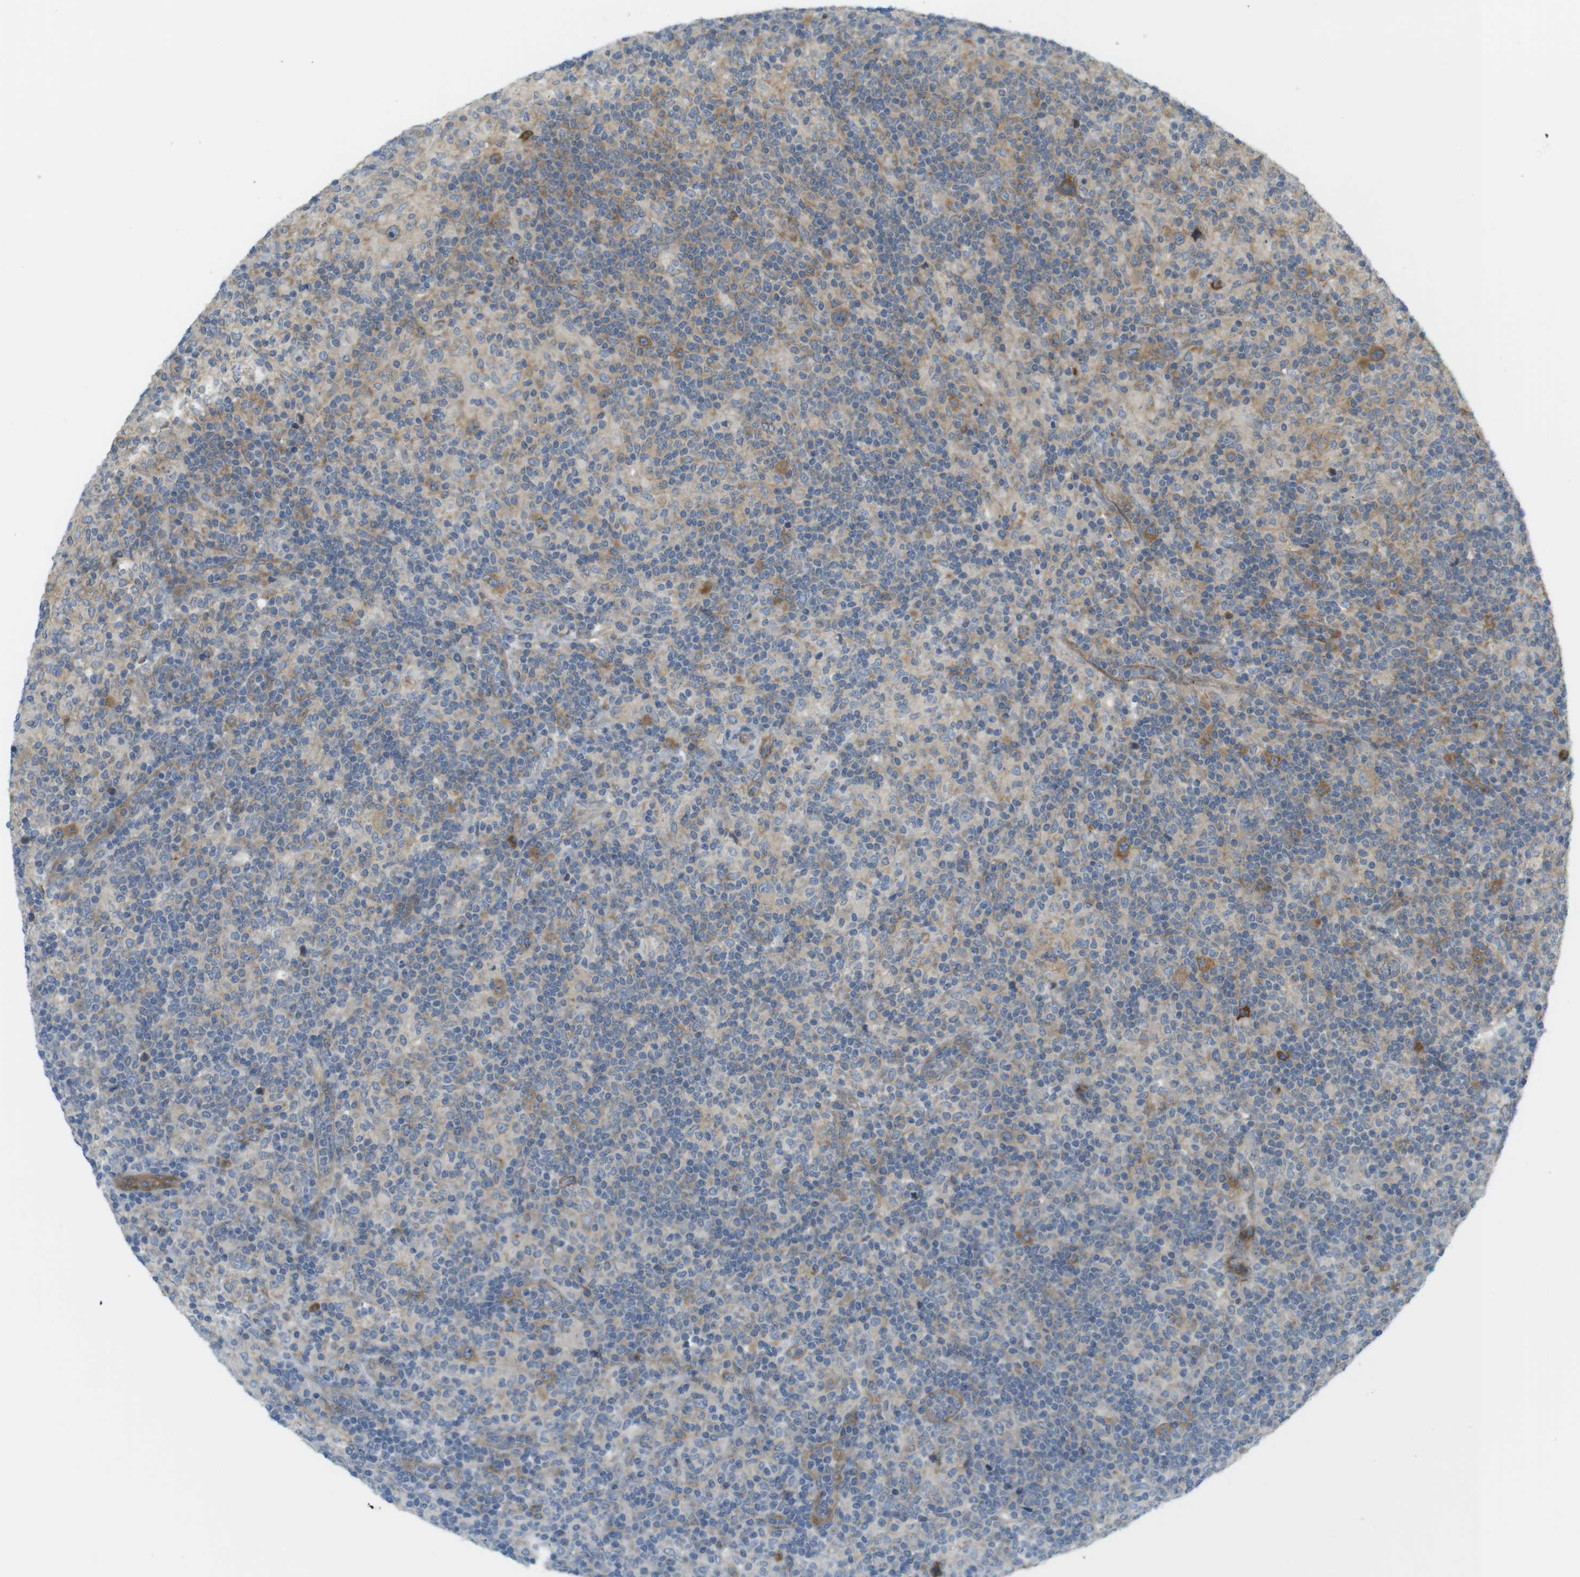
{"staining": {"intensity": "moderate", "quantity": ">75%", "location": "cytoplasmic/membranous"}, "tissue": "lymphoma", "cell_type": "Tumor cells", "image_type": "cancer", "snomed": [{"axis": "morphology", "description": "Hodgkin's disease, NOS"}, {"axis": "topography", "description": "Lymph node"}], "caption": "High-magnification brightfield microscopy of Hodgkin's disease stained with DAB (3,3'-diaminobenzidine) (brown) and counterstained with hematoxylin (blue). tumor cells exhibit moderate cytoplasmic/membranous expression is appreciated in approximately>75% of cells. The staining is performed using DAB (3,3'-diaminobenzidine) brown chromogen to label protein expression. The nuclei are counter-stained blue using hematoxylin.", "gene": "GJC3", "patient": {"sex": "male", "age": 70}}